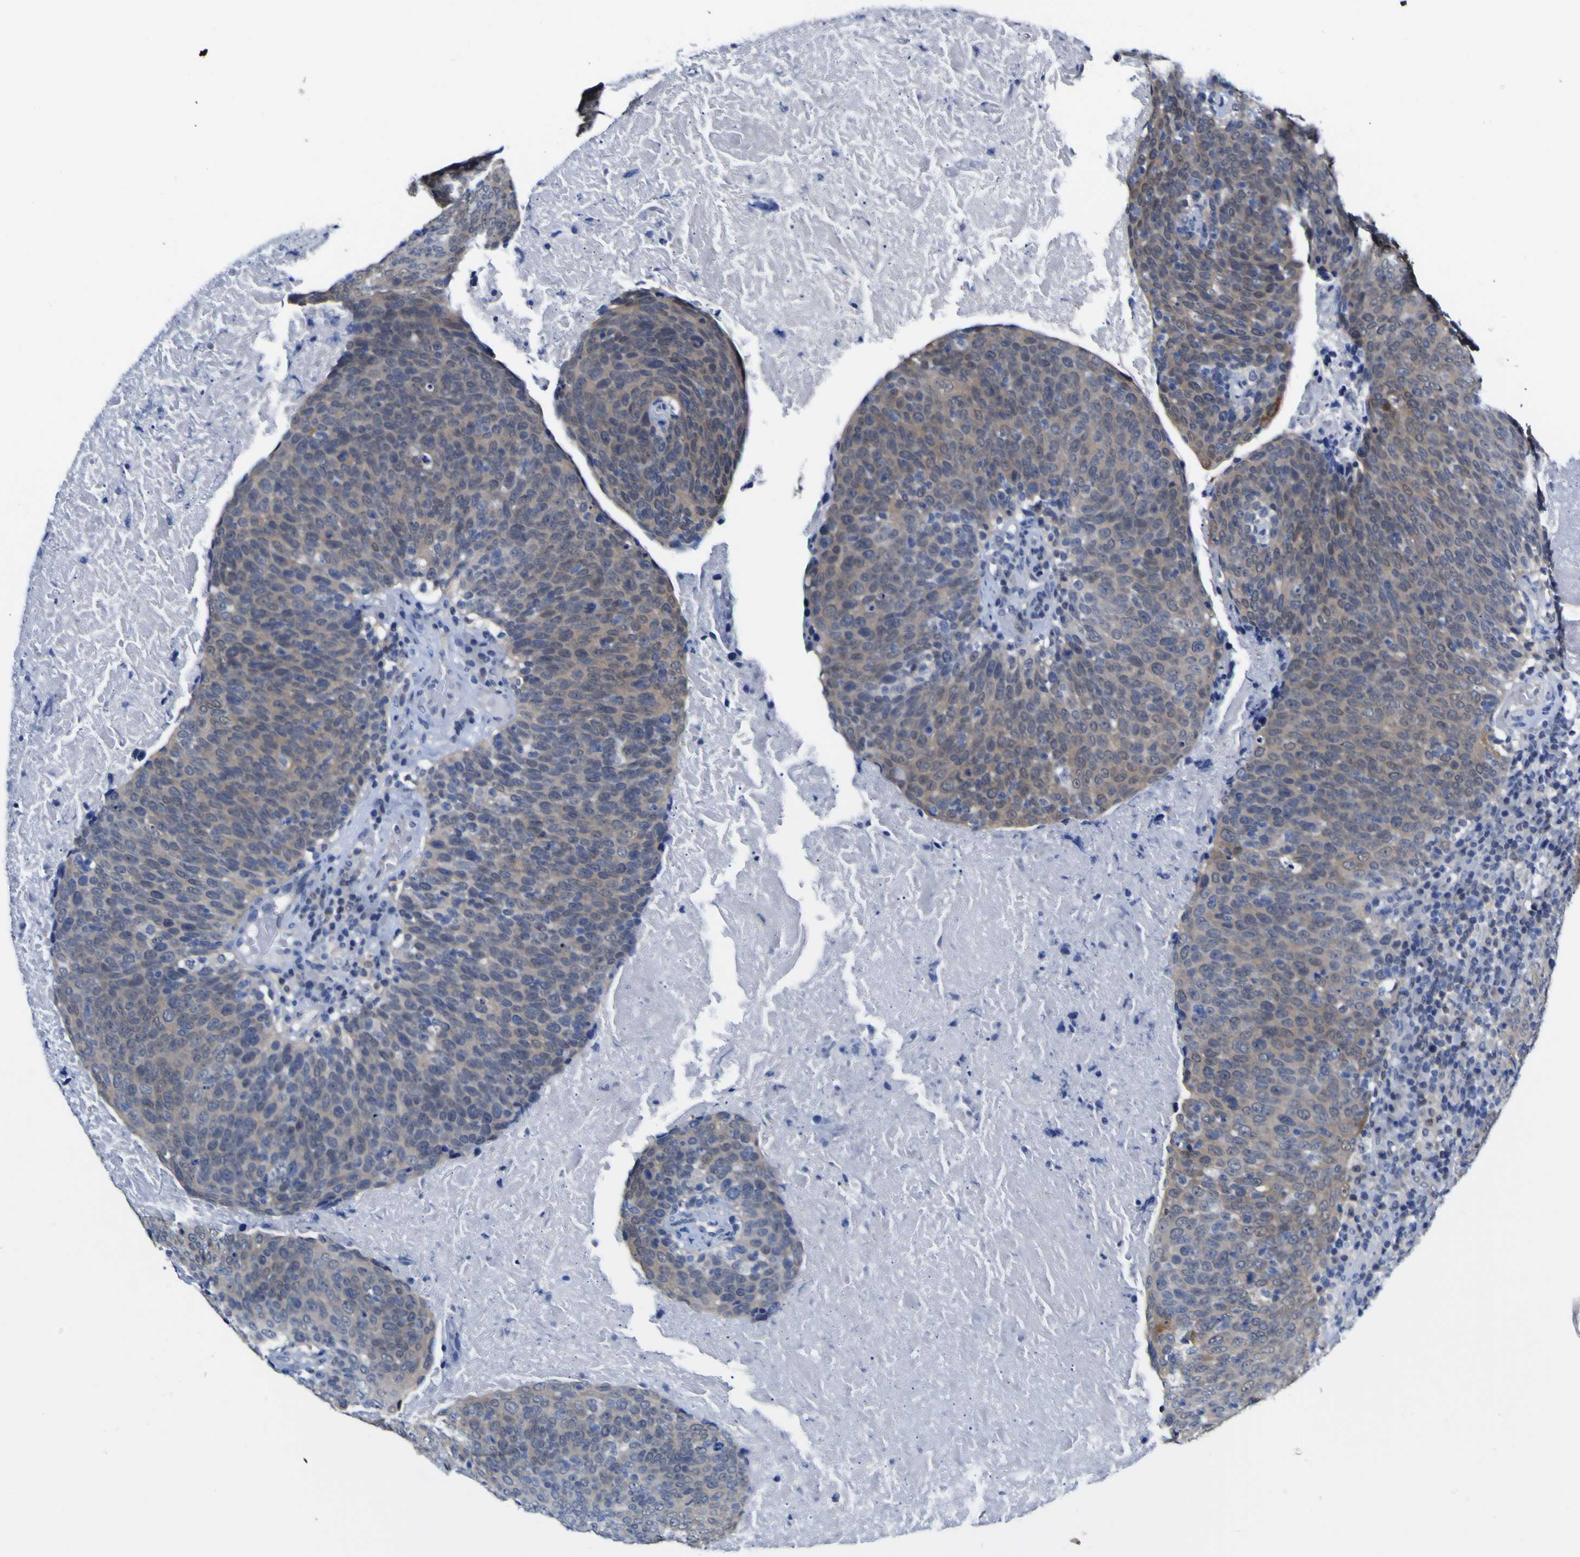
{"staining": {"intensity": "weak", "quantity": ">75%", "location": "cytoplasmic/membranous"}, "tissue": "head and neck cancer", "cell_type": "Tumor cells", "image_type": "cancer", "snomed": [{"axis": "morphology", "description": "Squamous cell carcinoma, NOS"}, {"axis": "morphology", "description": "Squamous cell carcinoma, metastatic, NOS"}, {"axis": "topography", "description": "Lymph node"}, {"axis": "topography", "description": "Head-Neck"}], "caption": "Head and neck cancer (metastatic squamous cell carcinoma) tissue exhibits weak cytoplasmic/membranous positivity in about >75% of tumor cells, visualized by immunohistochemistry. The protein of interest is shown in brown color, while the nuclei are stained blue.", "gene": "CASP6", "patient": {"sex": "male", "age": 62}}